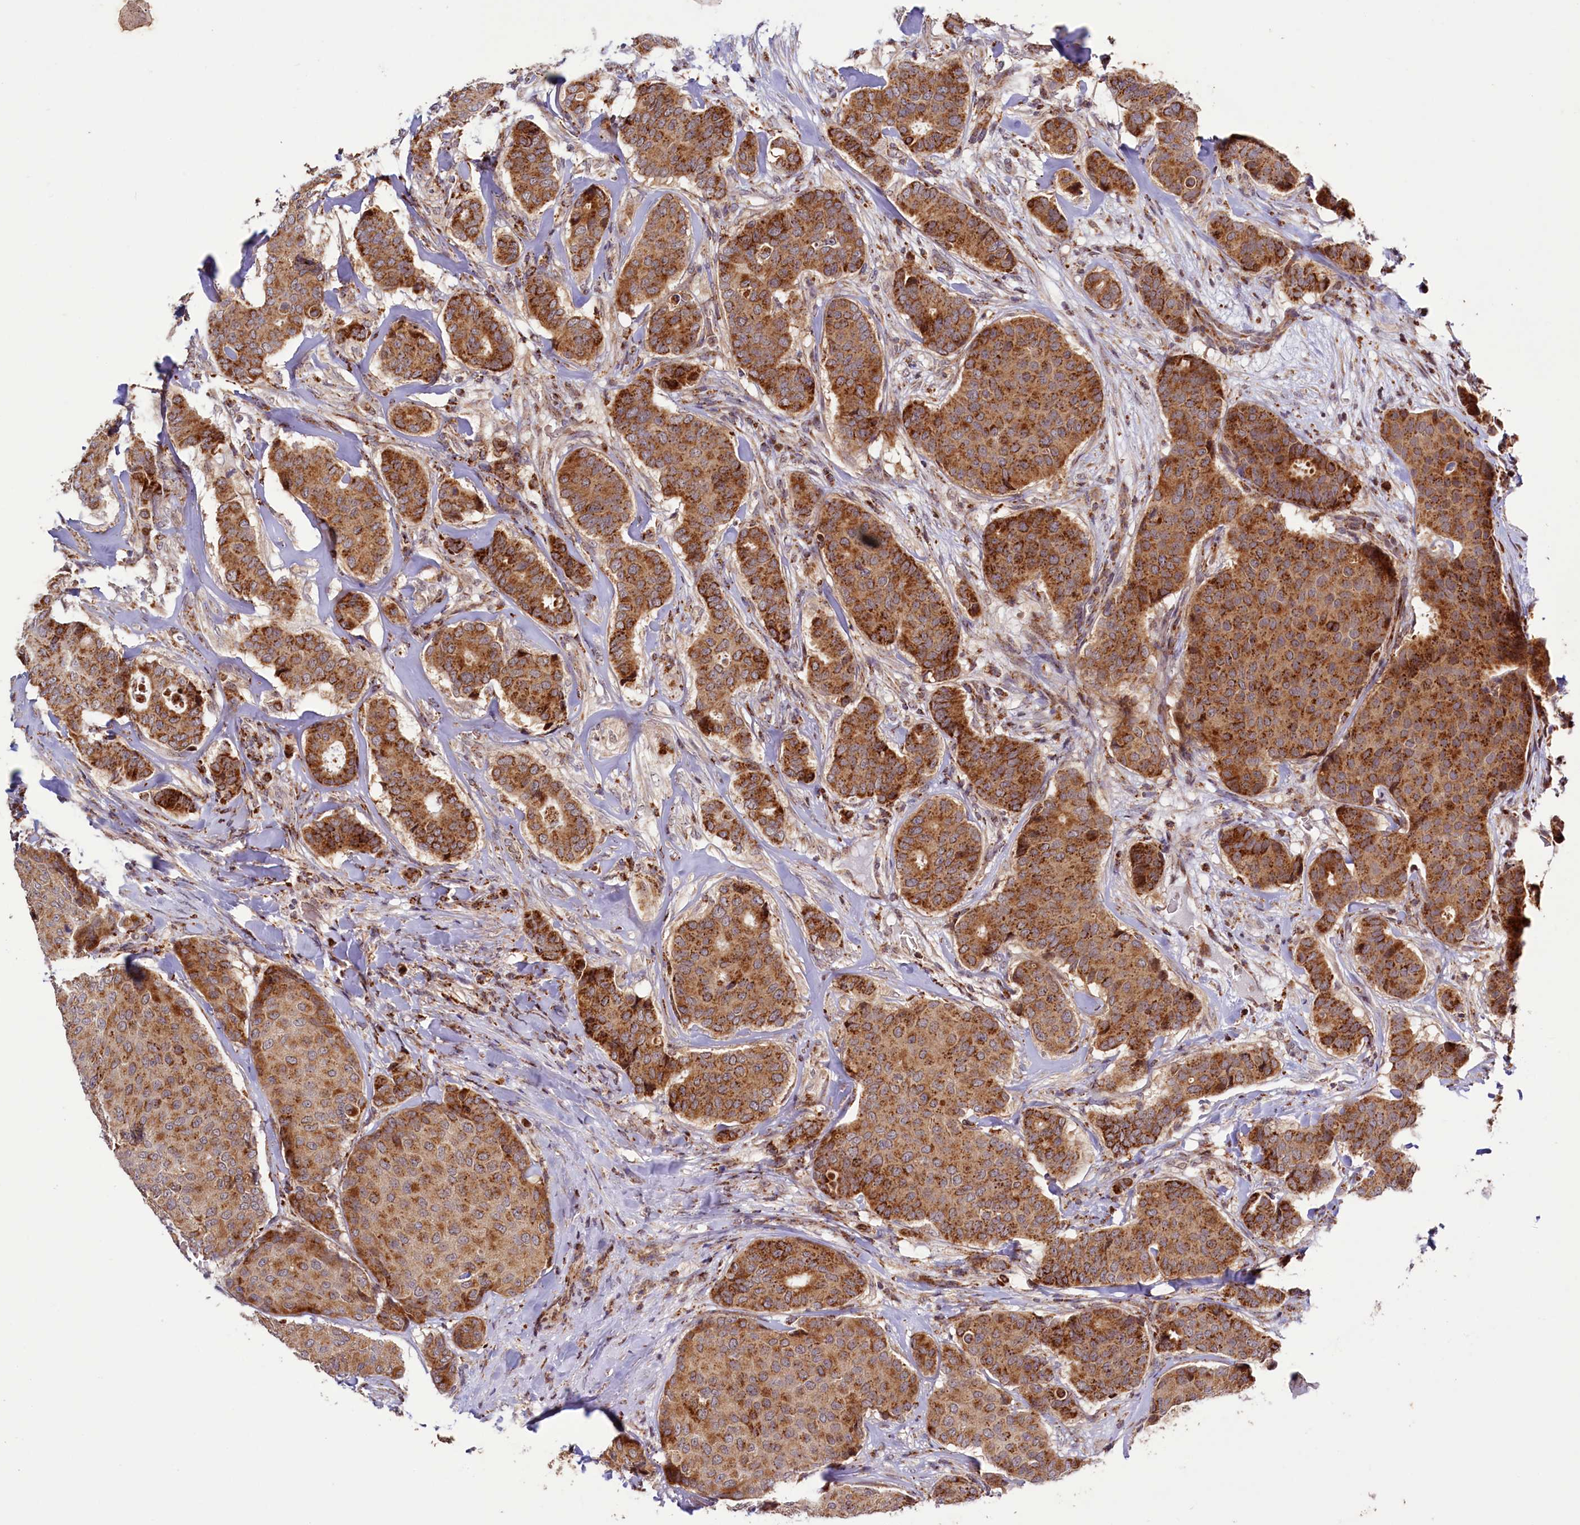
{"staining": {"intensity": "strong", "quantity": ">75%", "location": "cytoplasmic/membranous"}, "tissue": "breast cancer", "cell_type": "Tumor cells", "image_type": "cancer", "snomed": [{"axis": "morphology", "description": "Duct carcinoma"}, {"axis": "topography", "description": "Breast"}], "caption": "Immunohistochemistry staining of breast invasive ductal carcinoma, which exhibits high levels of strong cytoplasmic/membranous expression in about >75% of tumor cells indicating strong cytoplasmic/membranous protein staining. The staining was performed using DAB (brown) for protein detection and nuclei were counterstained in hematoxylin (blue).", "gene": "DYNC2H1", "patient": {"sex": "female", "age": 75}}